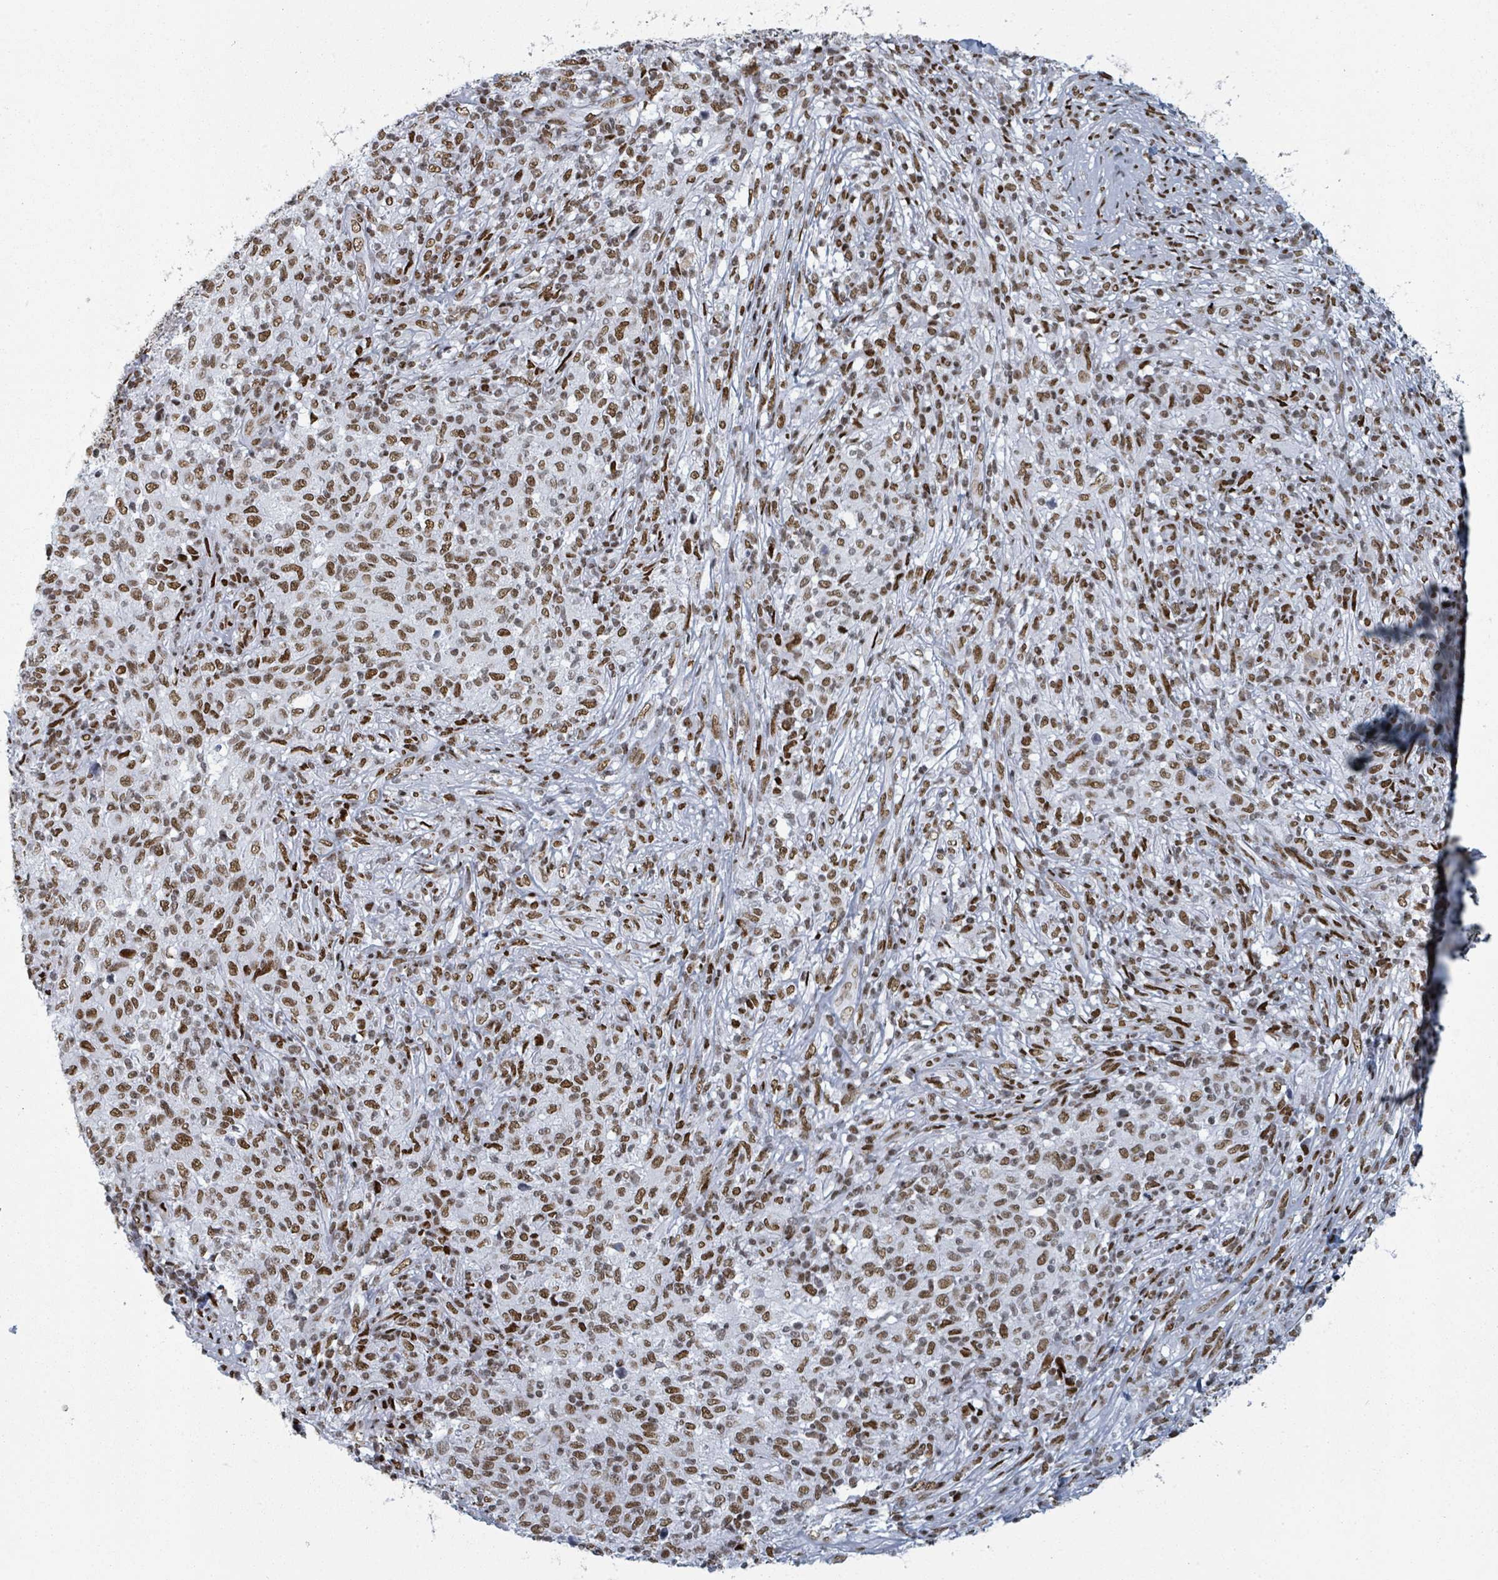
{"staining": {"intensity": "moderate", "quantity": ">75%", "location": "nuclear"}, "tissue": "melanoma", "cell_type": "Tumor cells", "image_type": "cancer", "snomed": [{"axis": "morphology", "description": "Malignant melanoma, NOS"}, {"axis": "topography", "description": "Skin"}], "caption": "Malignant melanoma stained with DAB immunohistochemistry exhibits medium levels of moderate nuclear positivity in approximately >75% of tumor cells.", "gene": "DHX16", "patient": {"sex": "male", "age": 66}}